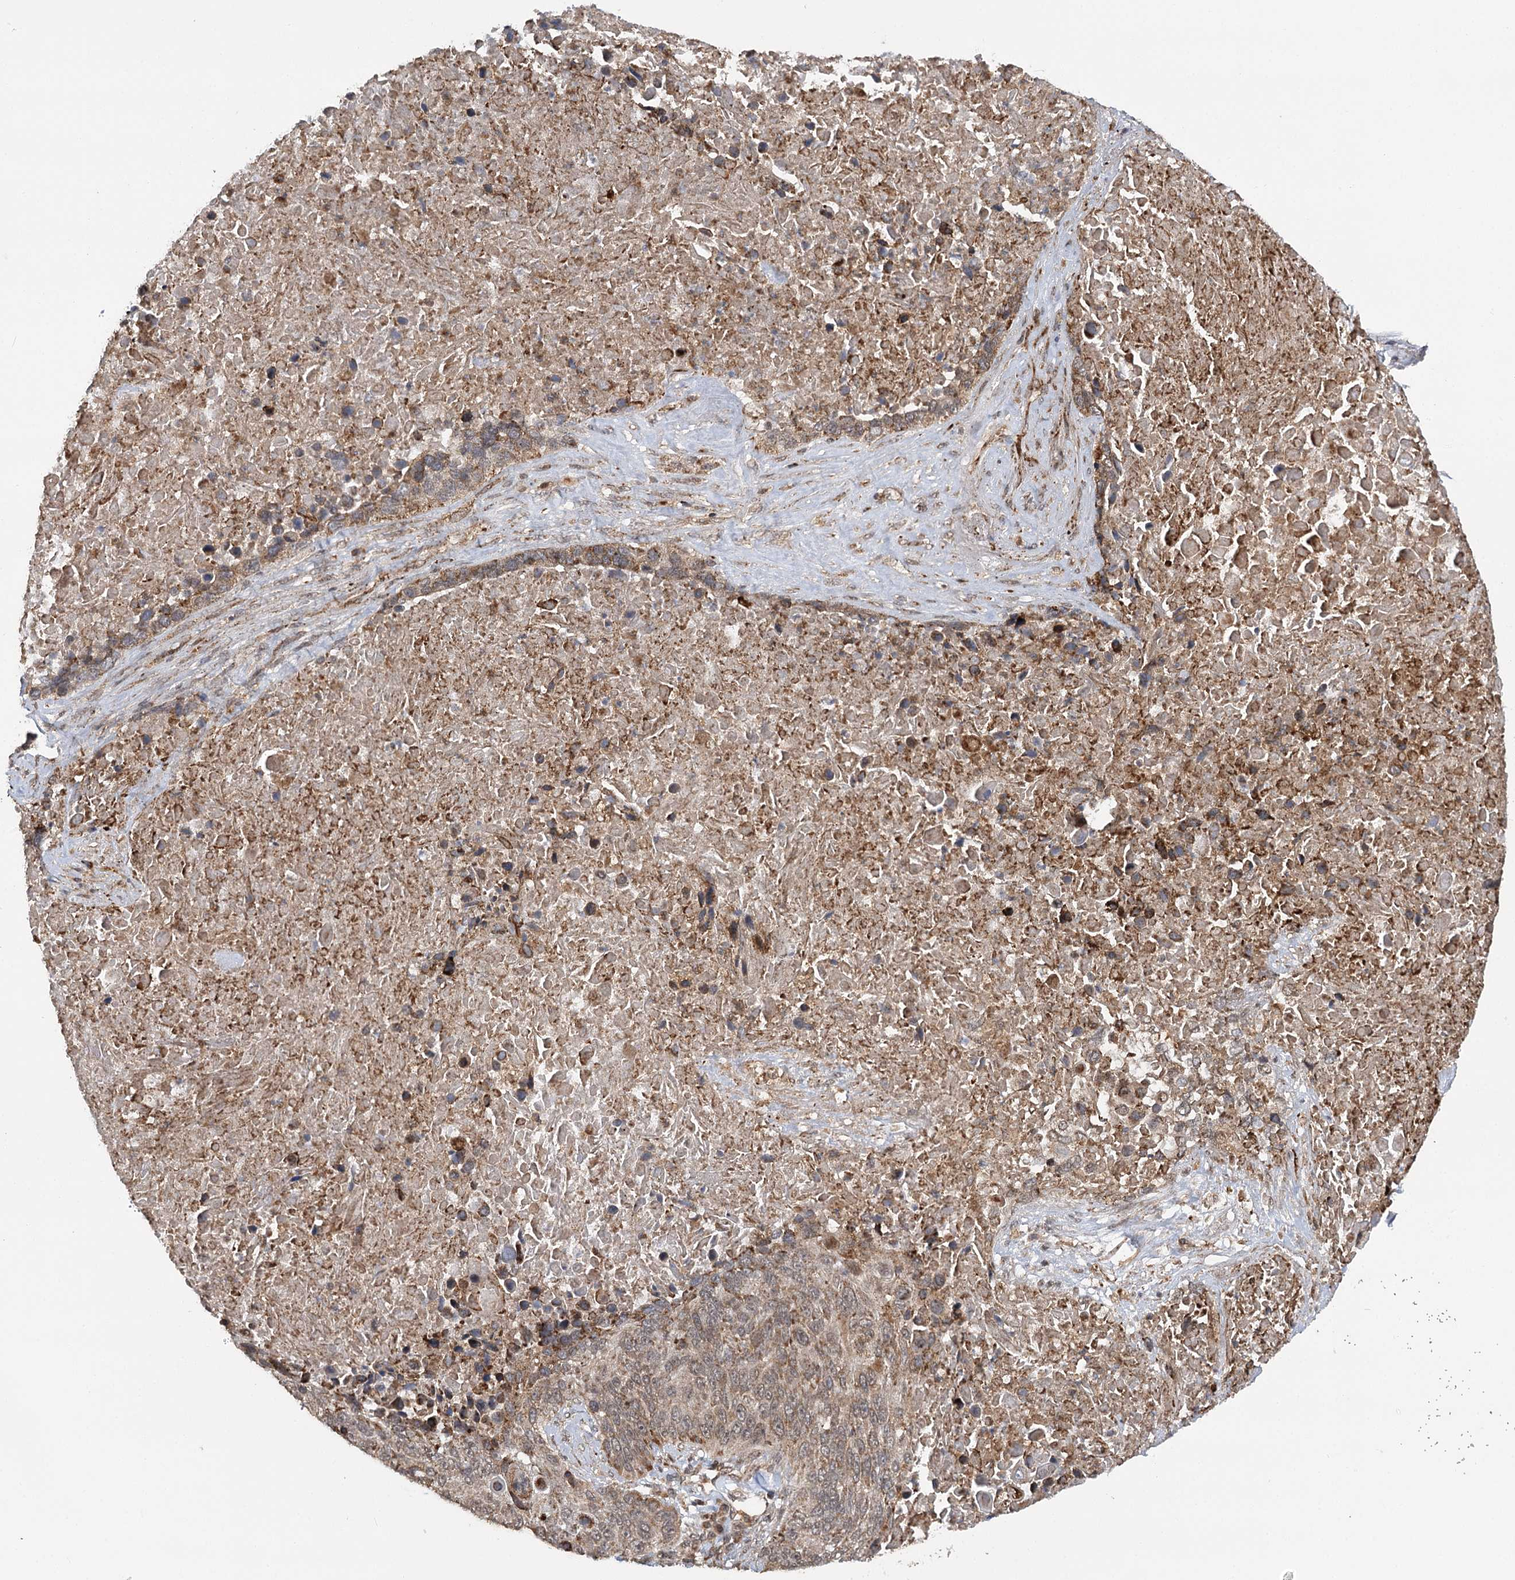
{"staining": {"intensity": "moderate", "quantity": ">75%", "location": "cytoplasmic/membranous"}, "tissue": "lung cancer", "cell_type": "Tumor cells", "image_type": "cancer", "snomed": [{"axis": "morphology", "description": "Squamous cell carcinoma, NOS"}, {"axis": "topography", "description": "Lung"}], "caption": "High-power microscopy captured an IHC micrograph of lung cancer (squamous cell carcinoma), revealing moderate cytoplasmic/membranous positivity in approximately >75% of tumor cells. (Stains: DAB (3,3'-diaminobenzidine) in brown, nuclei in blue, Microscopy: brightfield microscopy at high magnification).", "gene": "ZNRF3", "patient": {"sex": "male", "age": 66}}